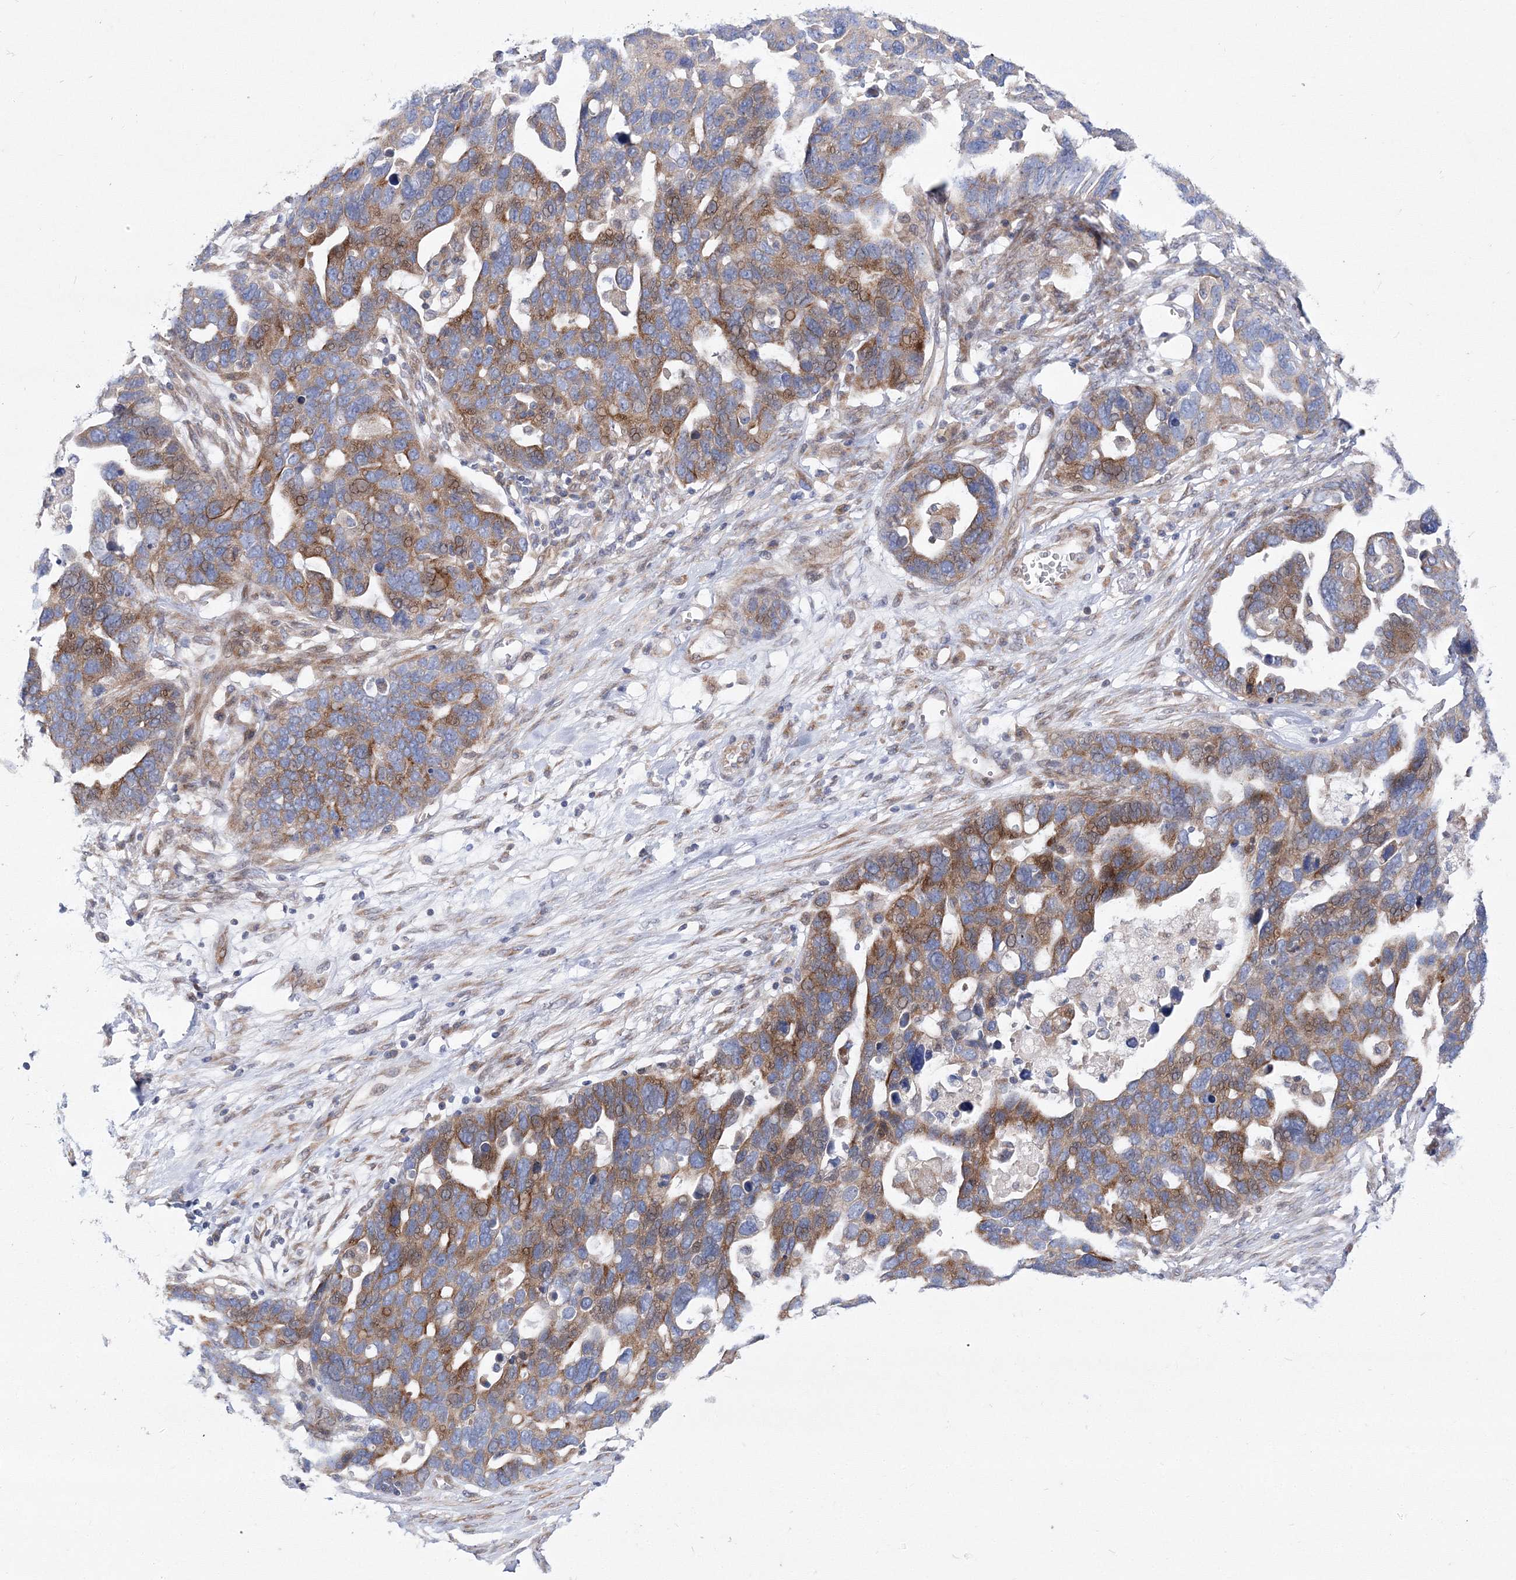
{"staining": {"intensity": "moderate", "quantity": ">75%", "location": "cytoplasmic/membranous"}, "tissue": "ovarian cancer", "cell_type": "Tumor cells", "image_type": "cancer", "snomed": [{"axis": "morphology", "description": "Cystadenocarcinoma, serous, NOS"}, {"axis": "topography", "description": "Ovary"}], "caption": "Ovarian serous cystadenocarcinoma tissue demonstrates moderate cytoplasmic/membranous expression in approximately >75% of tumor cells, visualized by immunohistochemistry.", "gene": "ARHGAP32", "patient": {"sex": "female", "age": 54}}